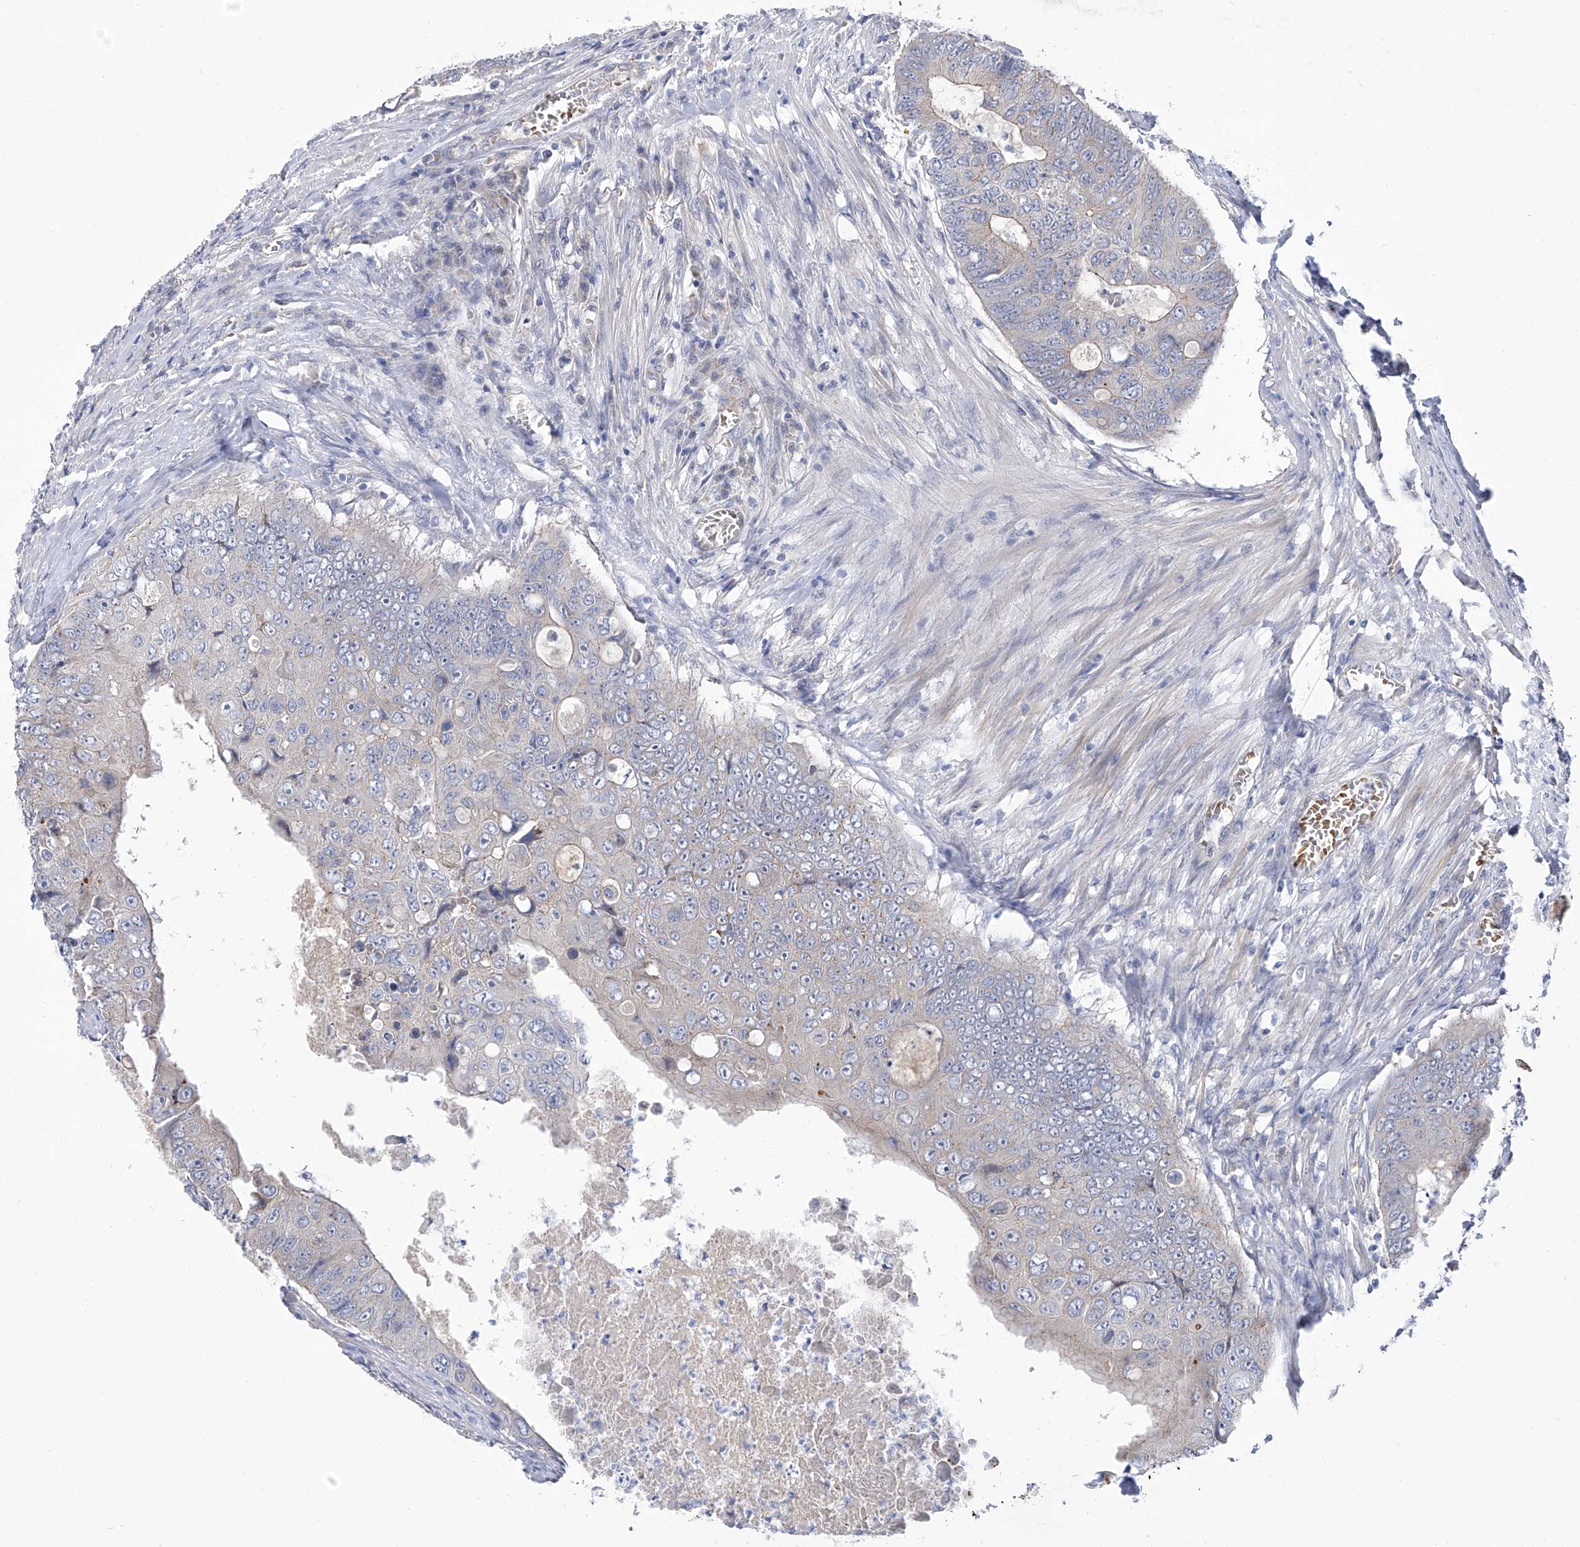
{"staining": {"intensity": "moderate", "quantity": "<25%", "location": "cytoplasmic/membranous"}, "tissue": "colorectal cancer", "cell_type": "Tumor cells", "image_type": "cancer", "snomed": [{"axis": "morphology", "description": "Adenocarcinoma, NOS"}, {"axis": "topography", "description": "Colon"}], "caption": "DAB immunohistochemical staining of adenocarcinoma (colorectal) demonstrates moderate cytoplasmic/membranous protein positivity in approximately <25% of tumor cells.", "gene": "PARD3", "patient": {"sex": "male", "age": 87}}